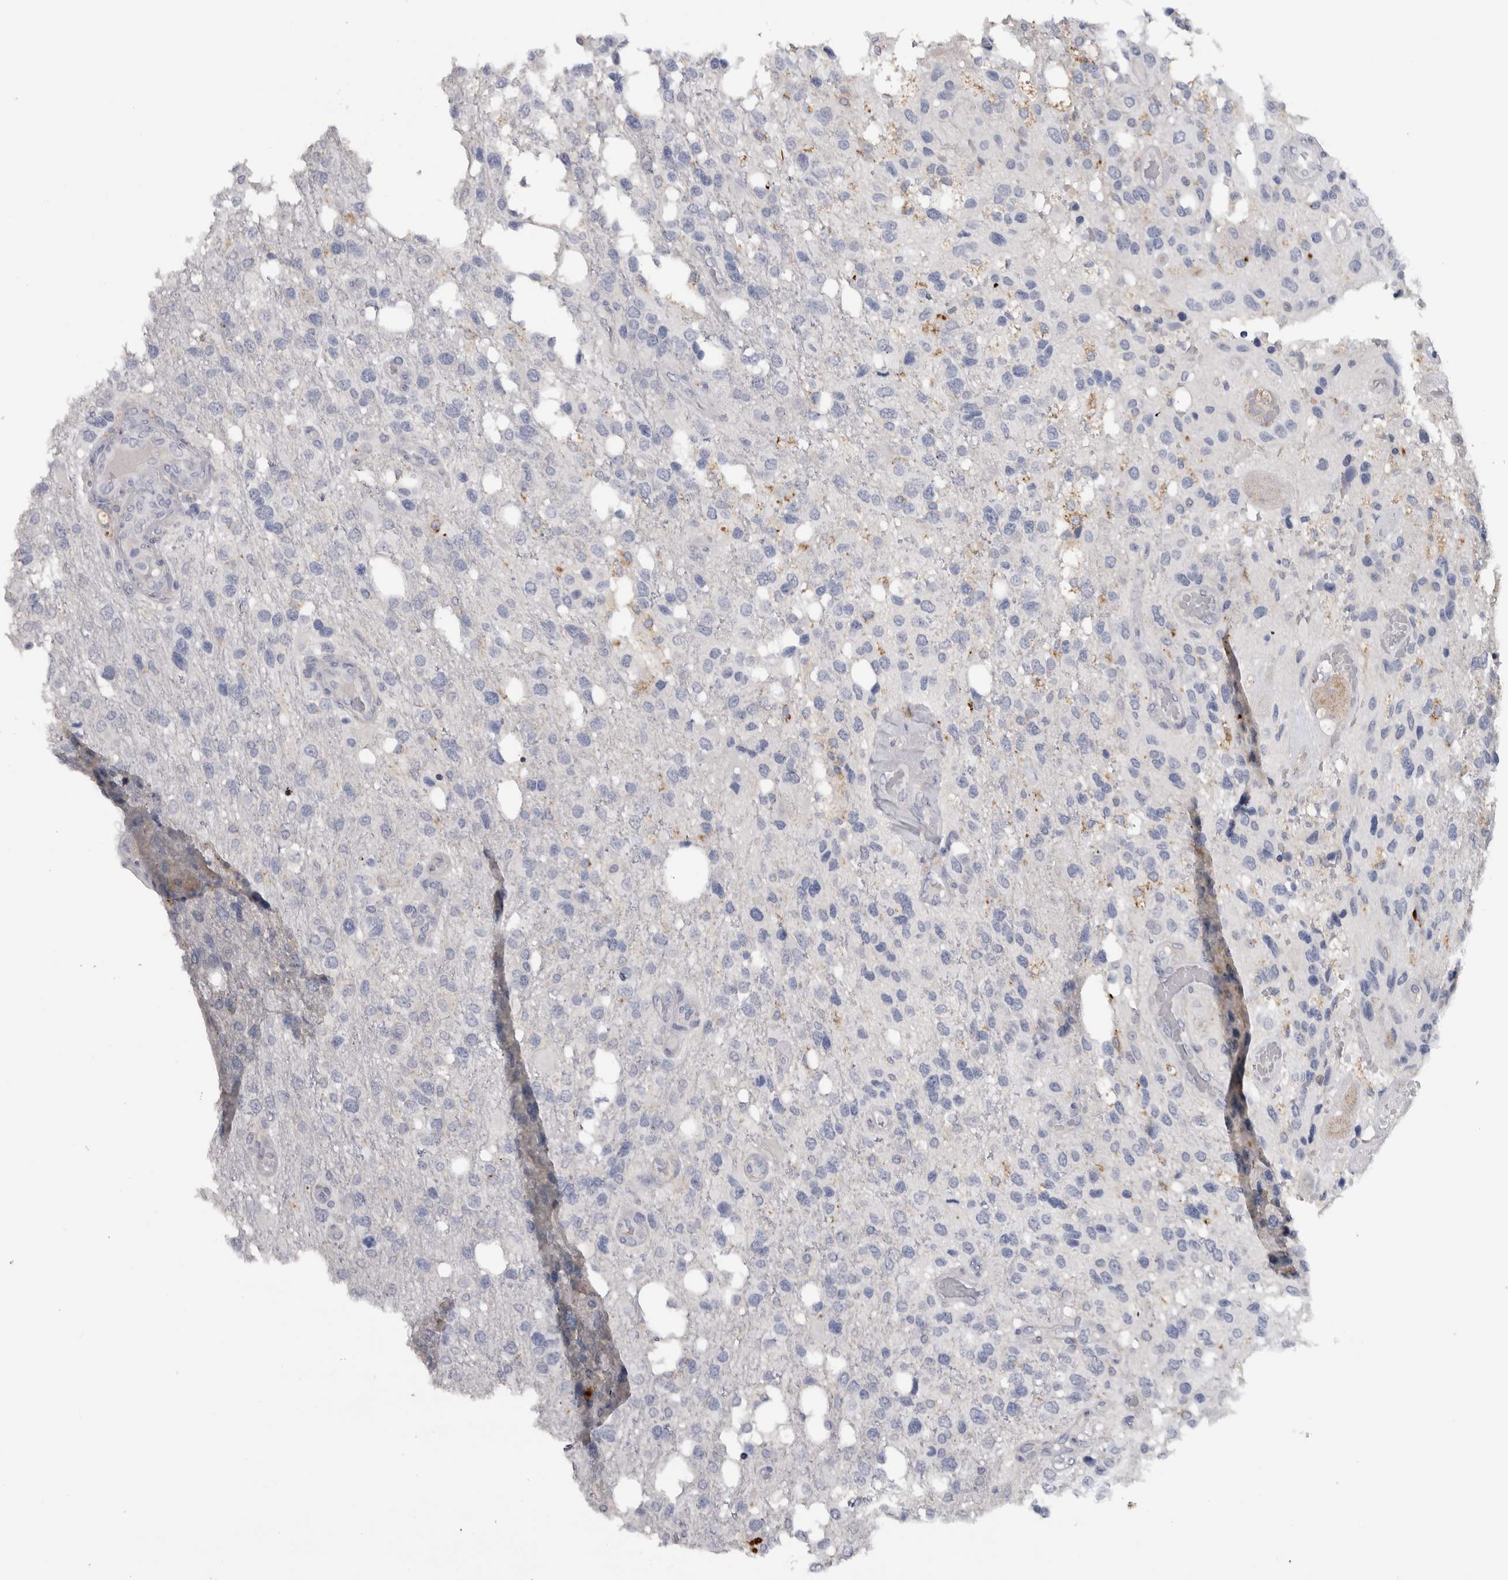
{"staining": {"intensity": "negative", "quantity": "none", "location": "none"}, "tissue": "glioma", "cell_type": "Tumor cells", "image_type": "cancer", "snomed": [{"axis": "morphology", "description": "Glioma, malignant, High grade"}, {"axis": "topography", "description": "Brain"}], "caption": "Glioma was stained to show a protein in brown. There is no significant positivity in tumor cells.", "gene": "CD63", "patient": {"sex": "female", "age": 58}}